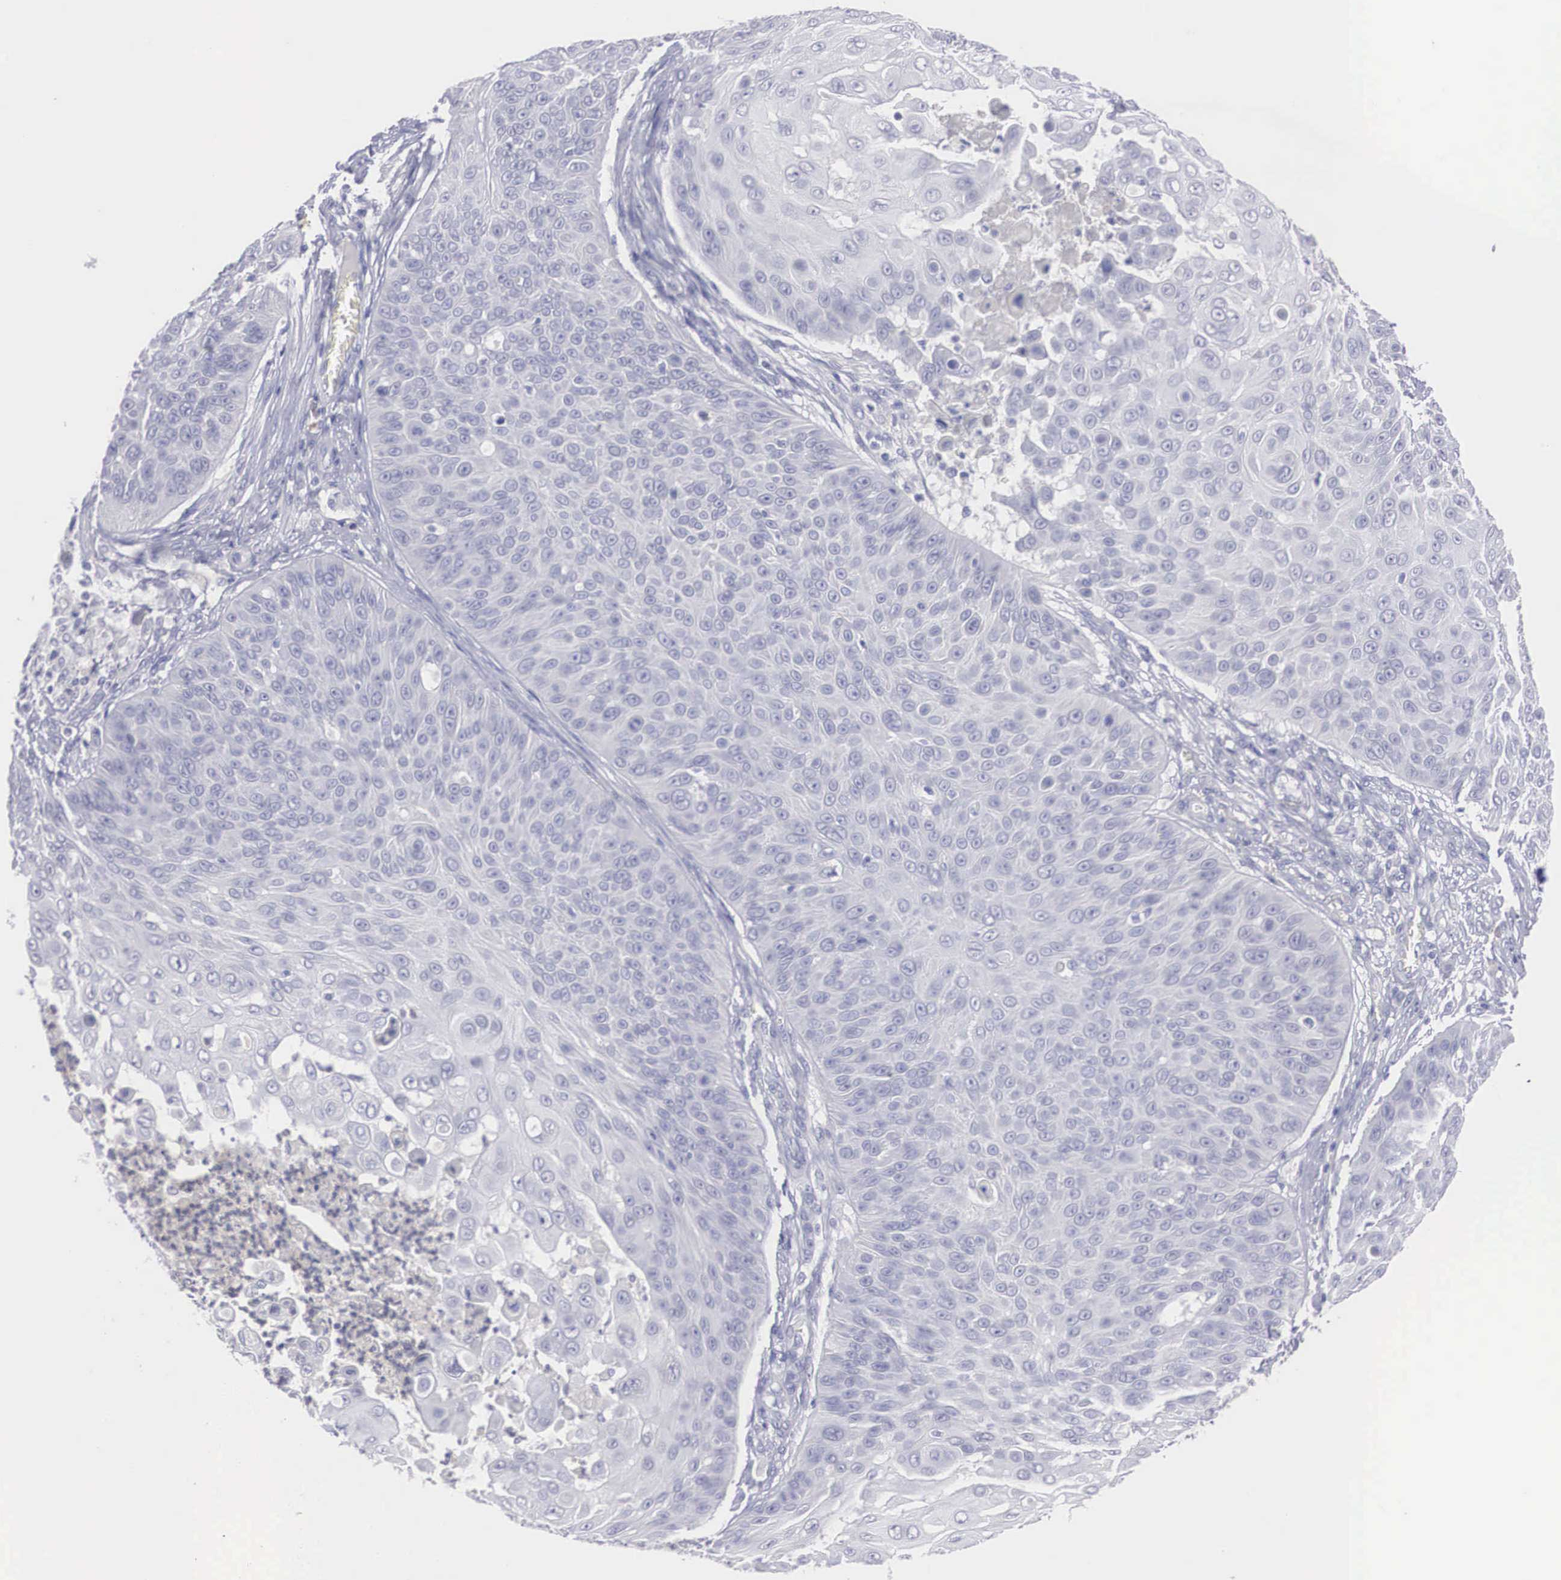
{"staining": {"intensity": "negative", "quantity": "none", "location": "none"}, "tissue": "skin cancer", "cell_type": "Tumor cells", "image_type": "cancer", "snomed": [{"axis": "morphology", "description": "Squamous cell carcinoma, NOS"}, {"axis": "topography", "description": "Skin"}], "caption": "Immunohistochemistry histopathology image of human skin cancer stained for a protein (brown), which displays no expression in tumor cells. (Stains: DAB (3,3'-diaminobenzidine) IHC with hematoxylin counter stain, Microscopy: brightfield microscopy at high magnification).", "gene": "REPS2", "patient": {"sex": "male", "age": 82}}